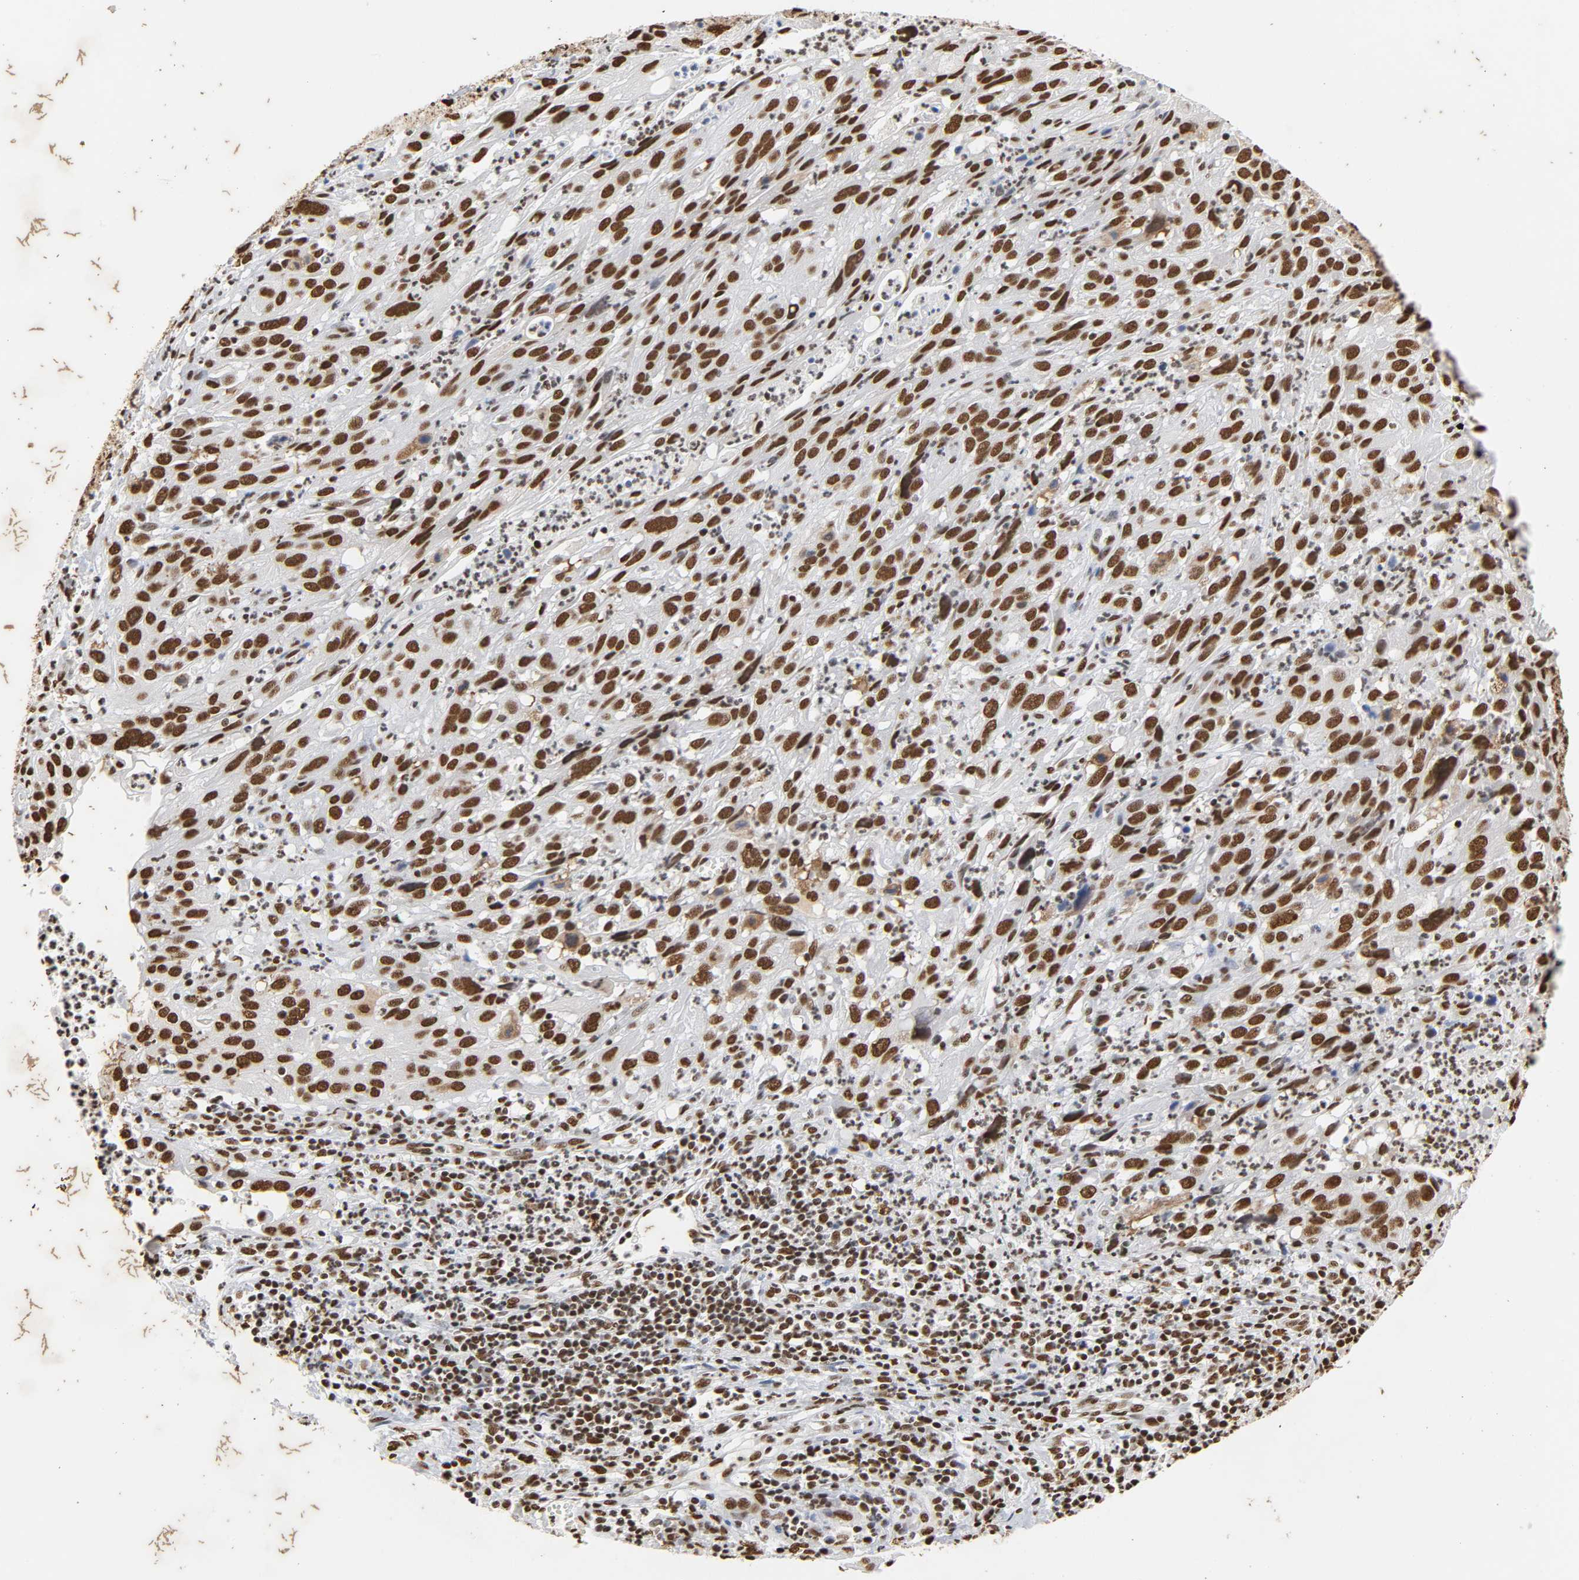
{"staining": {"intensity": "strong", "quantity": ">75%", "location": "nuclear"}, "tissue": "cervical cancer", "cell_type": "Tumor cells", "image_type": "cancer", "snomed": [{"axis": "morphology", "description": "Squamous cell carcinoma, NOS"}, {"axis": "topography", "description": "Cervix"}], "caption": "This histopathology image exhibits IHC staining of cervical cancer, with high strong nuclear expression in about >75% of tumor cells.", "gene": "HNRNPC", "patient": {"sex": "female", "age": 32}}